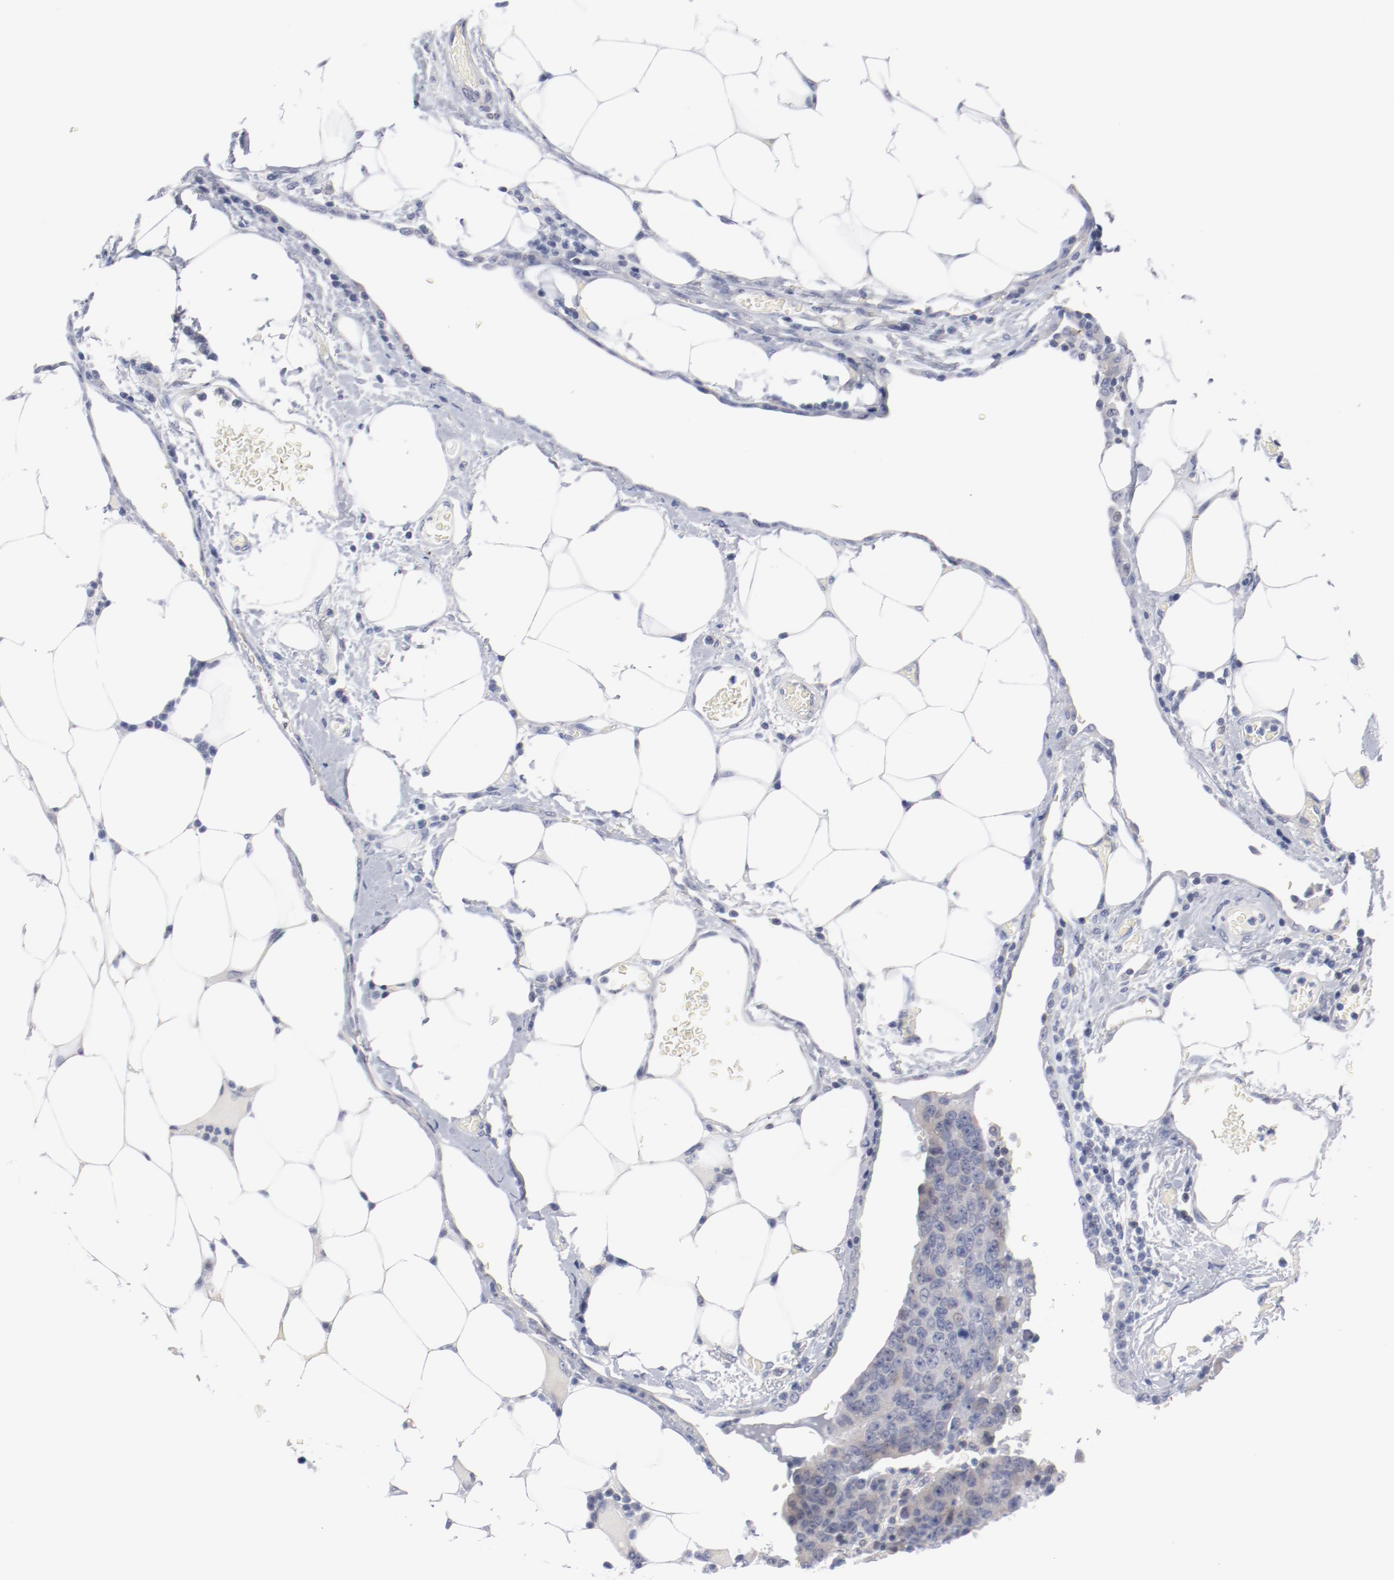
{"staining": {"intensity": "negative", "quantity": "none", "location": "none"}, "tissue": "colorectal cancer", "cell_type": "Tumor cells", "image_type": "cancer", "snomed": [{"axis": "morphology", "description": "Adenocarcinoma, NOS"}, {"axis": "topography", "description": "Colon"}], "caption": "Tumor cells are negative for brown protein staining in colorectal cancer (adenocarcinoma).", "gene": "KCNK13", "patient": {"sex": "female", "age": 86}}